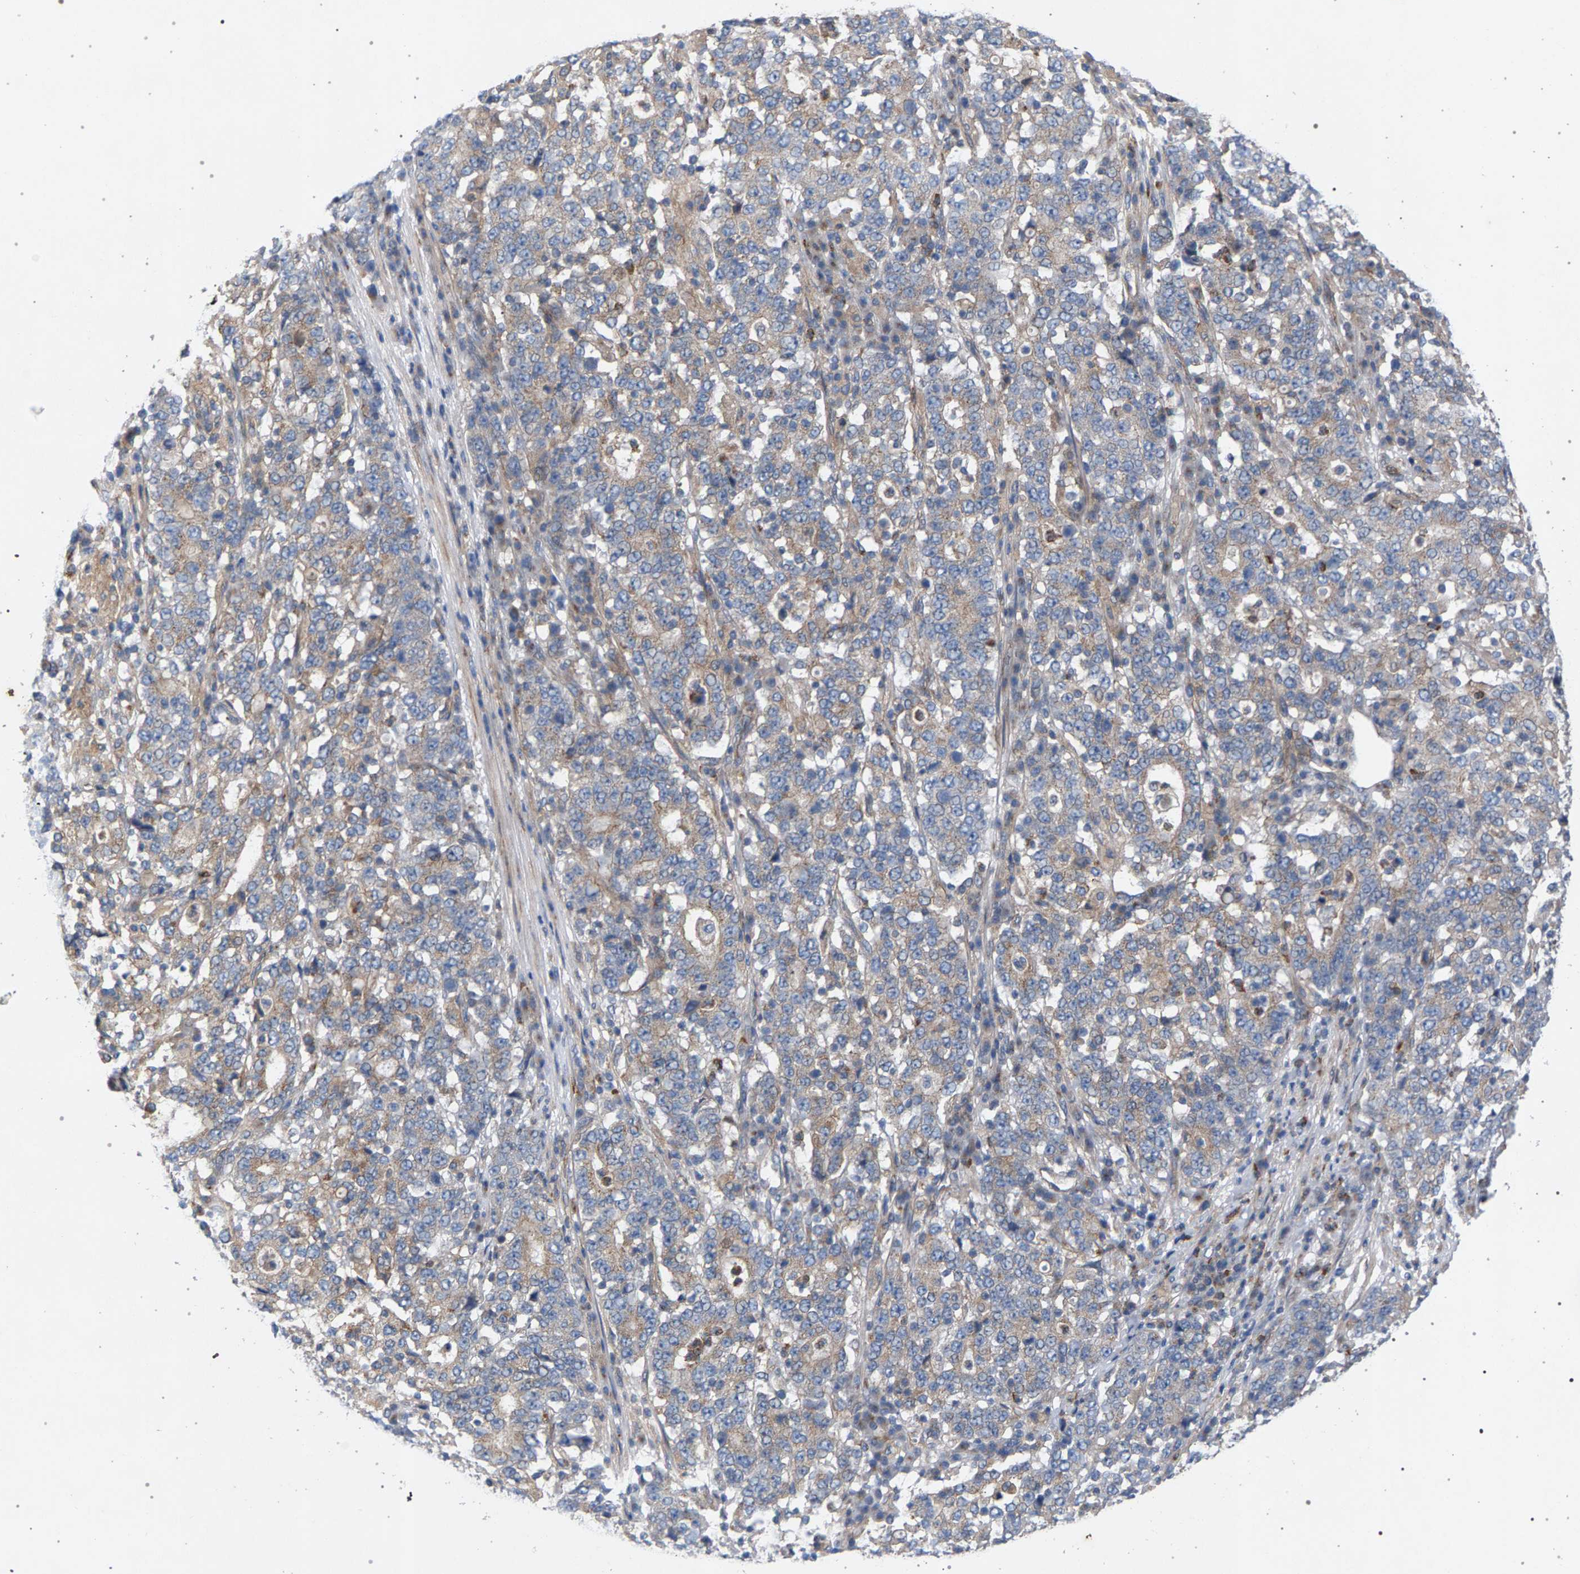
{"staining": {"intensity": "weak", "quantity": "25%-75%", "location": "cytoplasmic/membranous"}, "tissue": "stomach cancer", "cell_type": "Tumor cells", "image_type": "cancer", "snomed": [{"axis": "morphology", "description": "Adenocarcinoma, NOS"}, {"axis": "topography", "description": "Stomach"}], "caption": "Protein expression analysis of human stomach cancer reveals weak cytoplasmic/membranous staining in about 25%-75% of tumor cells. Using DAB (3,3'-diaminobenzidine) (brown) and hematoxylin (blue) stains, captured at high magnification using brightfield microscopy.", "gene": "MAMDC2", "patient": {"sex": "male", "age": 59}}